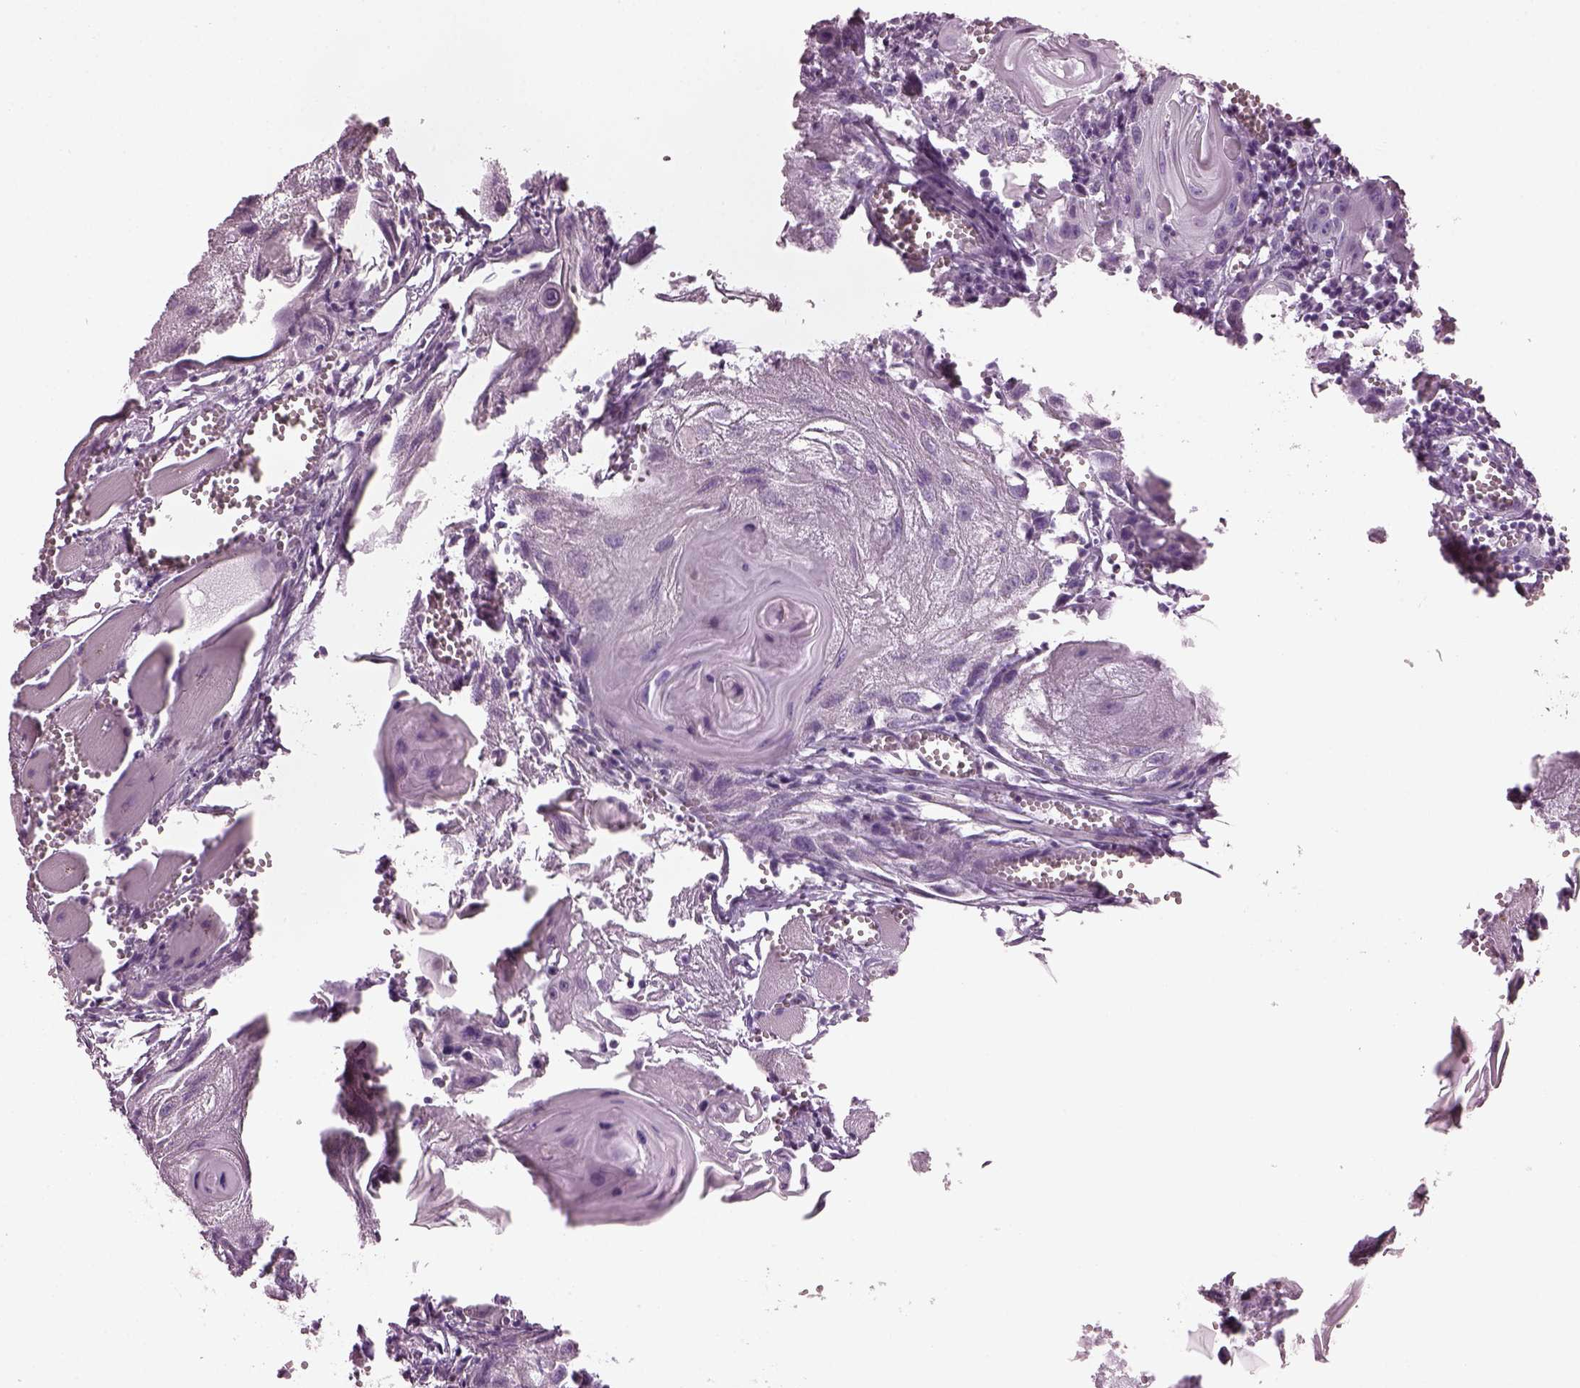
{"staining": {"intensity": "negative", "quantity": "none", "location": "none"}, "tissue": "head and neck cancer", "cell_type": "Tumor cells", "image_type": "cancer", "snomed": [{"axis": "morphology", "description": "Squamous cell carcinoma, NOS"}, {"axis": "topography", "description": "Head-Neck"}], "caption": "Tumor cells are negative for brown protein staining in head and neck cancer (squamous cell carcinoma). (Immunohistochemistry, brightfield microscopy, high magnification).", "gene": "PDC", "patient": {"sex": "female", "age": 80}}